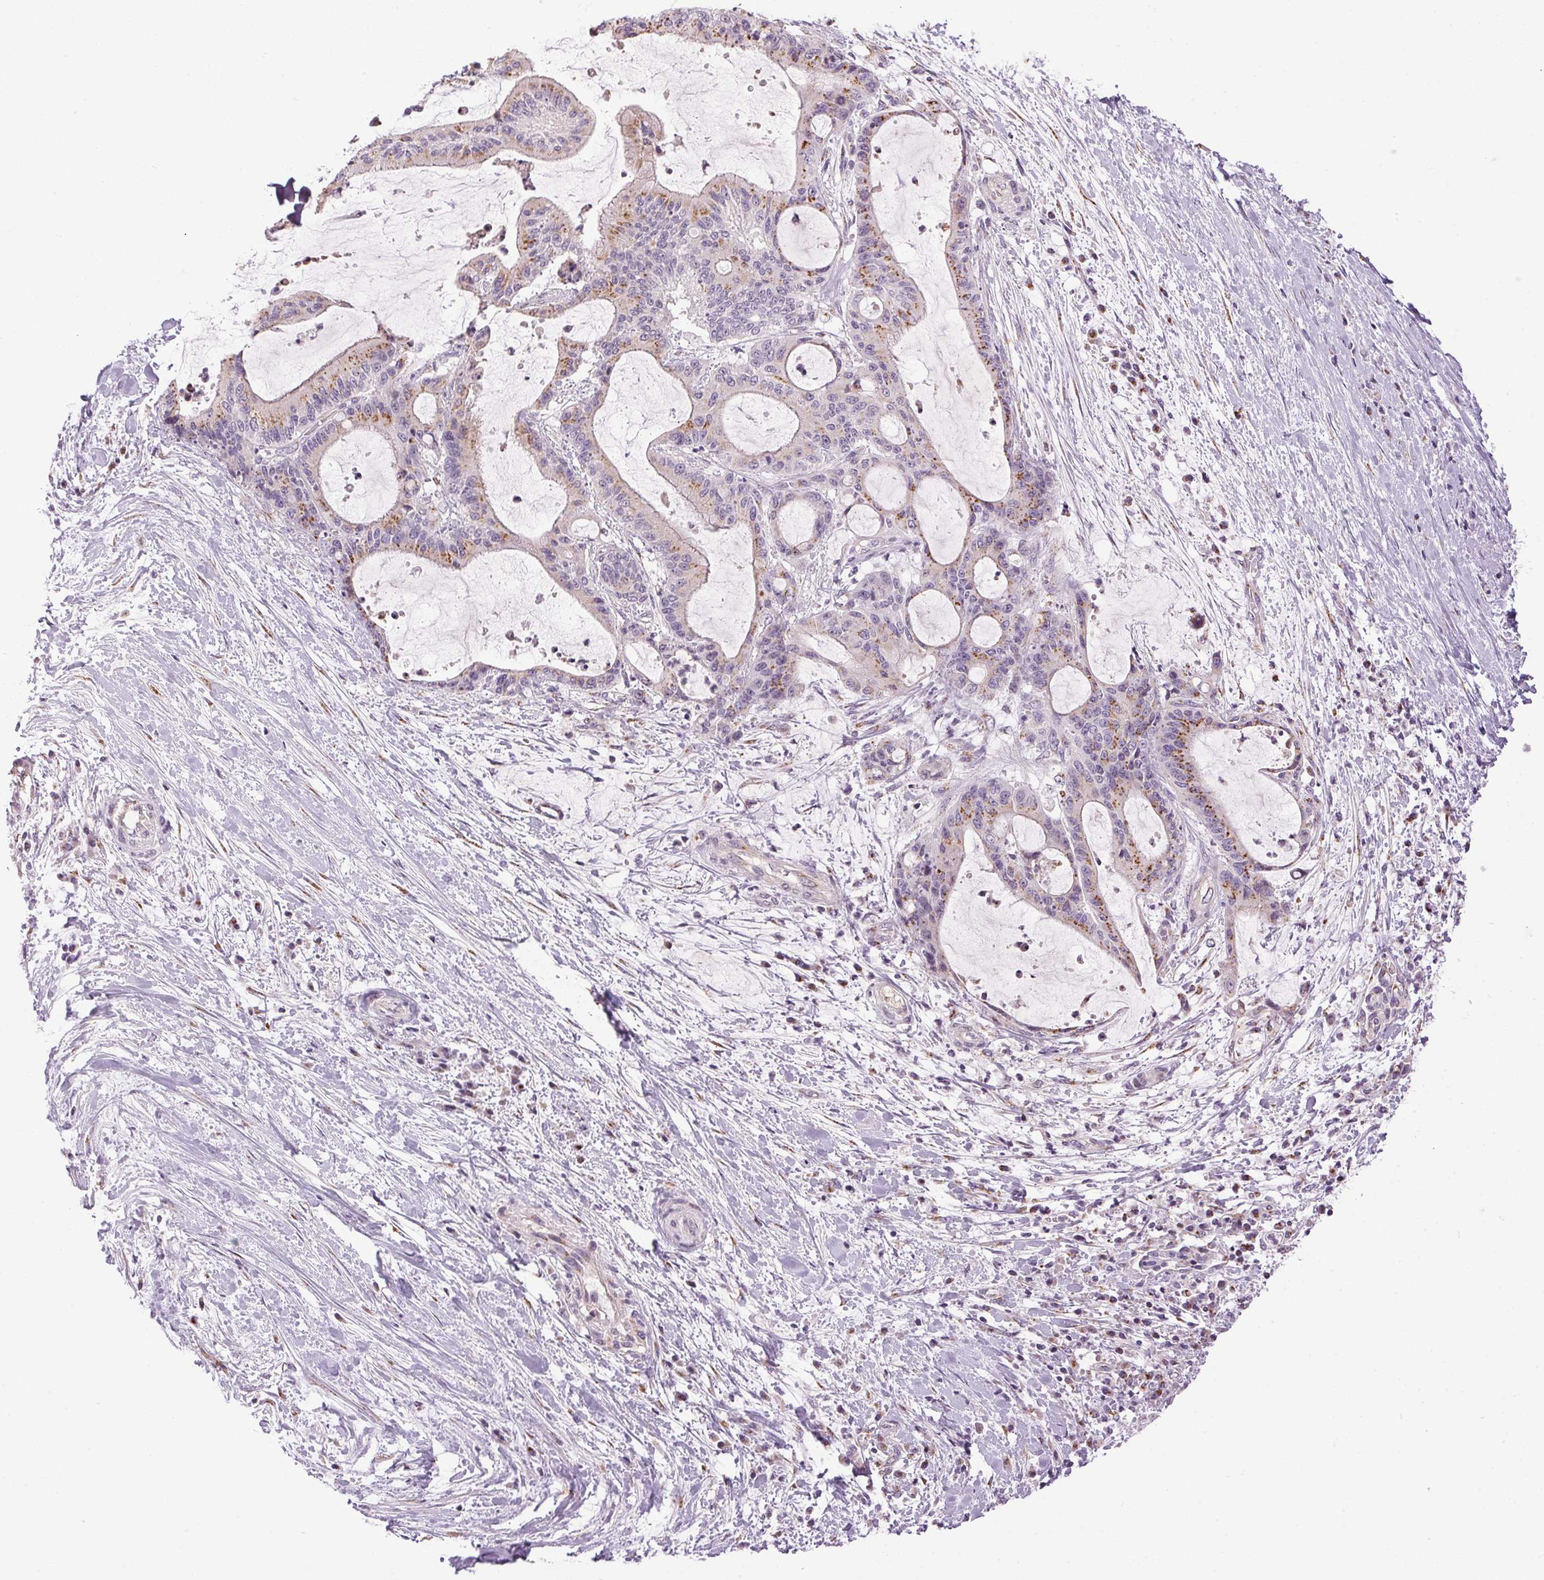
{"staining": {"intensity": "moderate", "quantity": "25%-75%", "location": "cytoplasmic/membranous"}, "tissue": "liver cancer", "cell_type": "Tumor cells", "image_type": "cancer", "snomed": [{"axis": "morphology", "description": "Cholangiocarcinoma"}, {"axis": "topography", "description": "Liver"}], "caption": "Immunohistochemistry of human liver cholangiocarcinoma shows medium levels of moderate cytoplasmic/membranous expression in about 25%-75% of tumor cells.", "gene": "GOLPH3", "patient": {"sex": "female", "age": 73}}